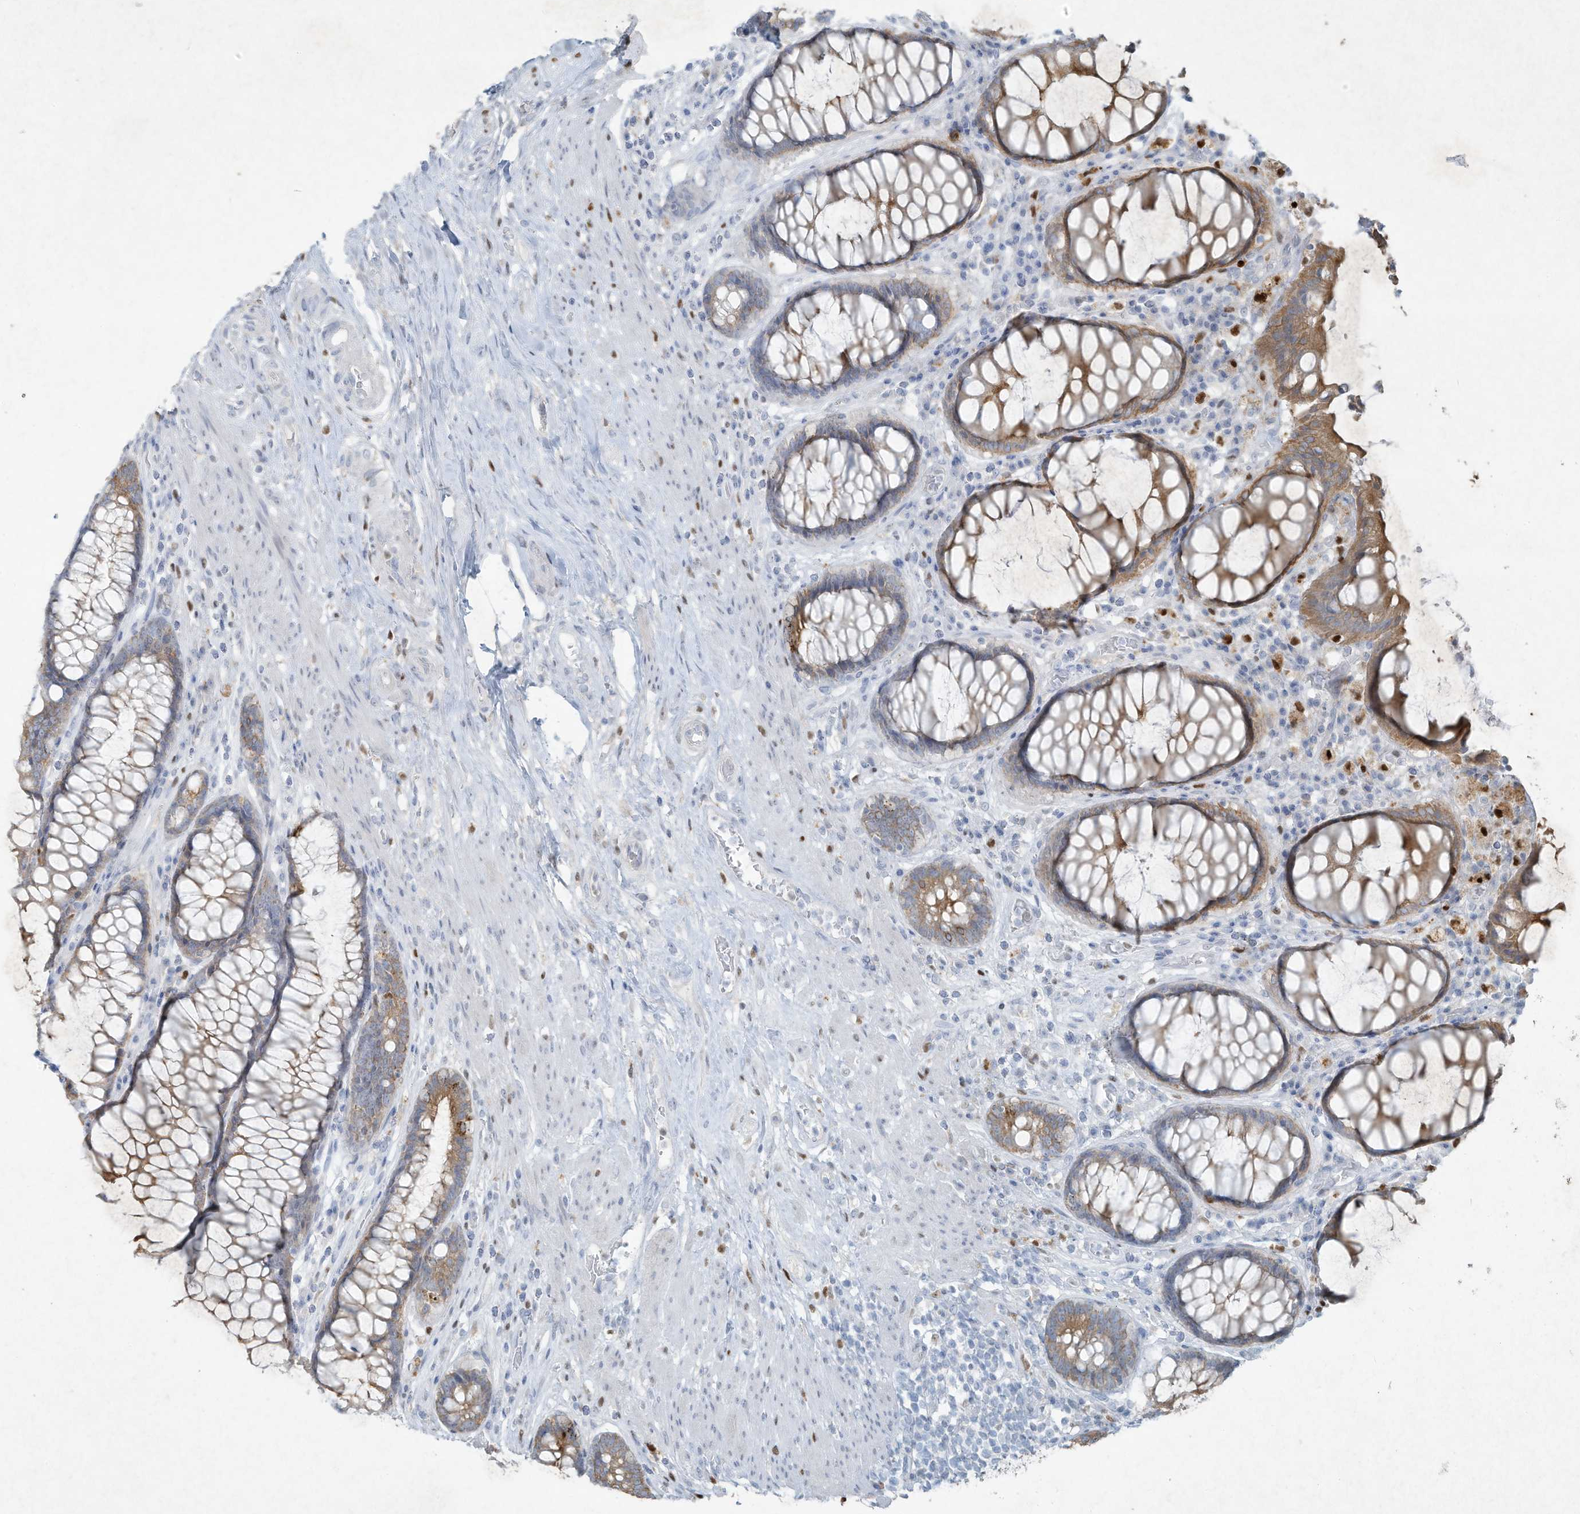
{"staining": {"intensity": "moderate", "quantity": ">75%", "location": "cytoplasmic/membranous"}, "tissue": "rectum", "cell_type": "Glandular cells", "image_type": "normal", "snomed": [{"axis": "morphology", "description": "Normal tissue, NOS"}, {"axis": "topography", "description": "Rectum"}], "caption": "Benign rectum reveals moderate cytoplasmic/membranous staining in about >75% of glandular cells.", "gene": "TUBE1", "patient": {"sex": "male", "age": 64}}